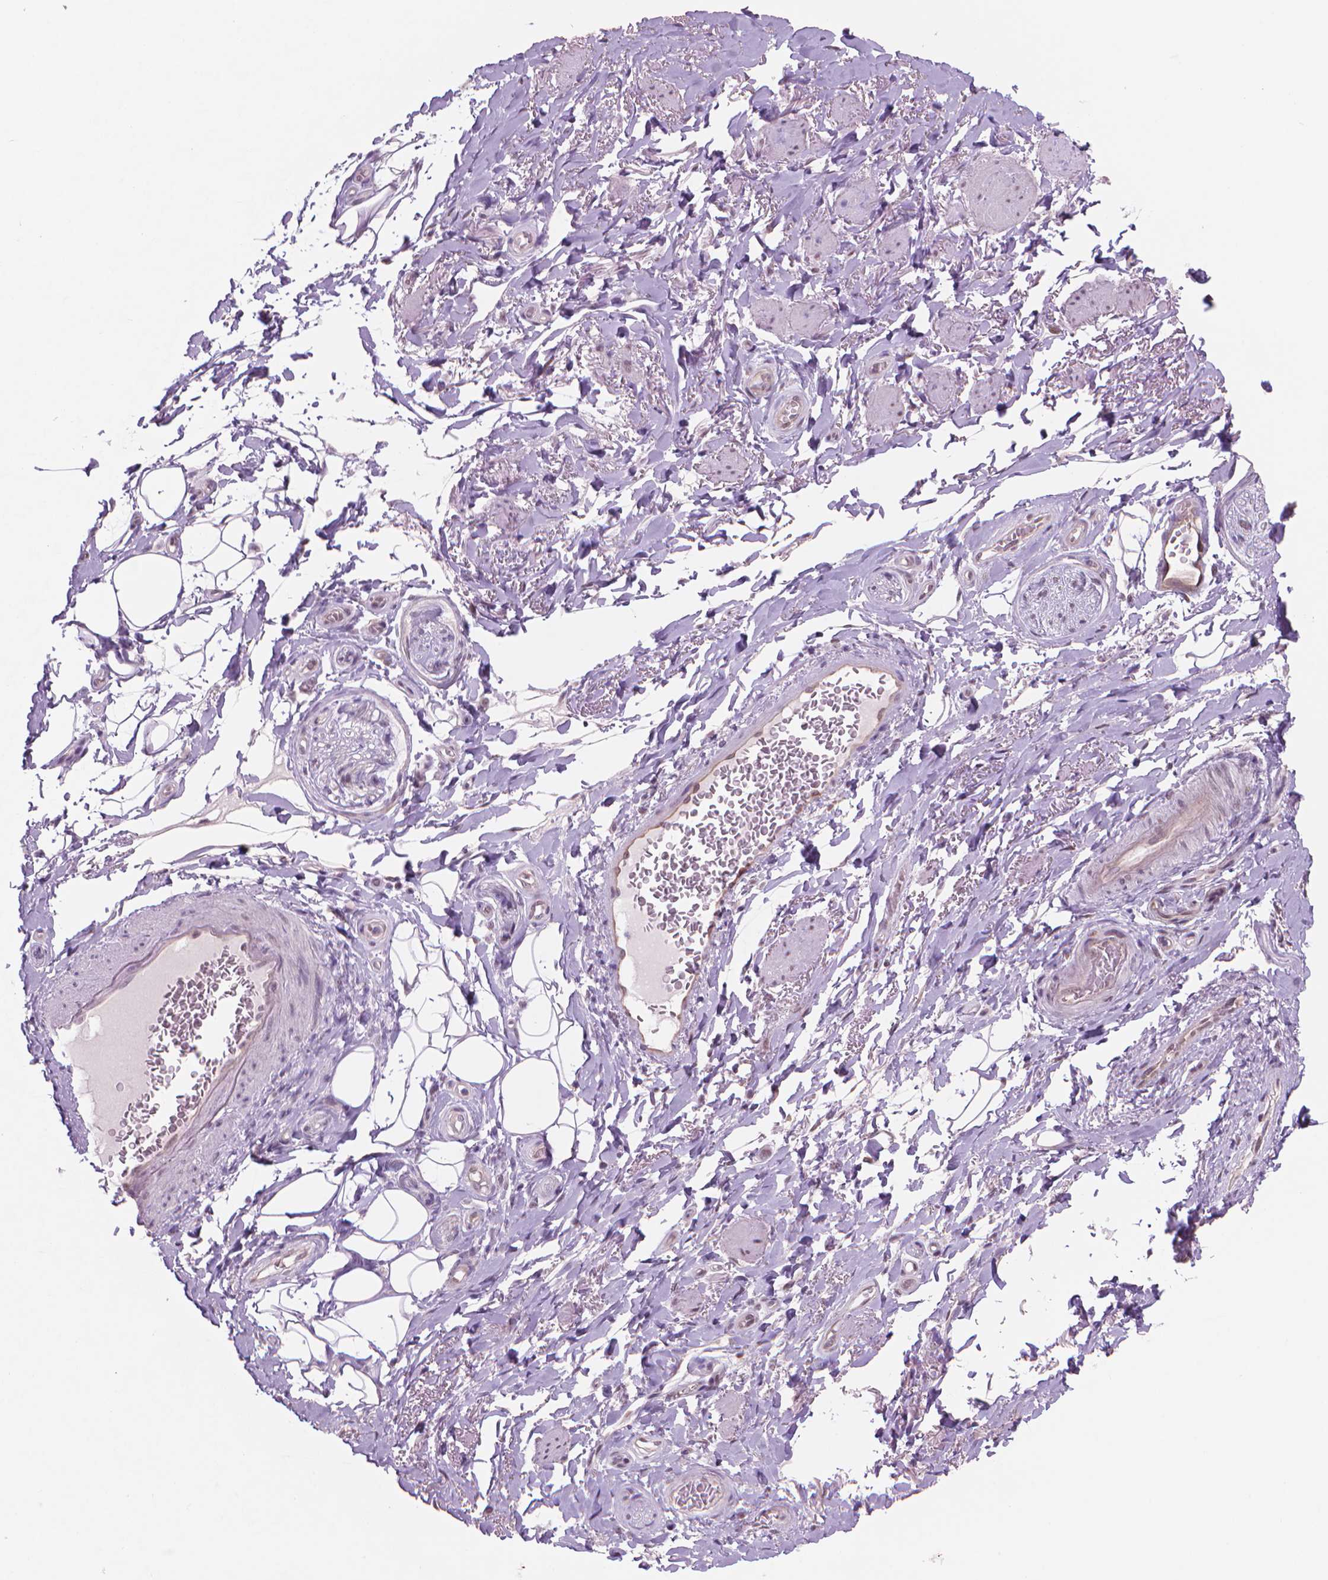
{"staining": {"intensity": "weak", "quantity": "<25%", "location": "nuclear"}, "tissue": "adipose tissue", "cell_type": "Adipocytes", "image_type": "normal", "snomed": [{"axis": "morphology", "description": "Normal tissue, NOS"}, {"axis": "topography", "description": "Anal"}, {"axis": "topography", "description": "Peripheral nerve tissue"}], "caption": "This is a photomicrograph of immunohistochemistry (IHC) staining of normal adipose tissue, which shows no positivity in adipocytes.", "gene": "POLR3D", "patient": {"sex": "male", "age": 53}}